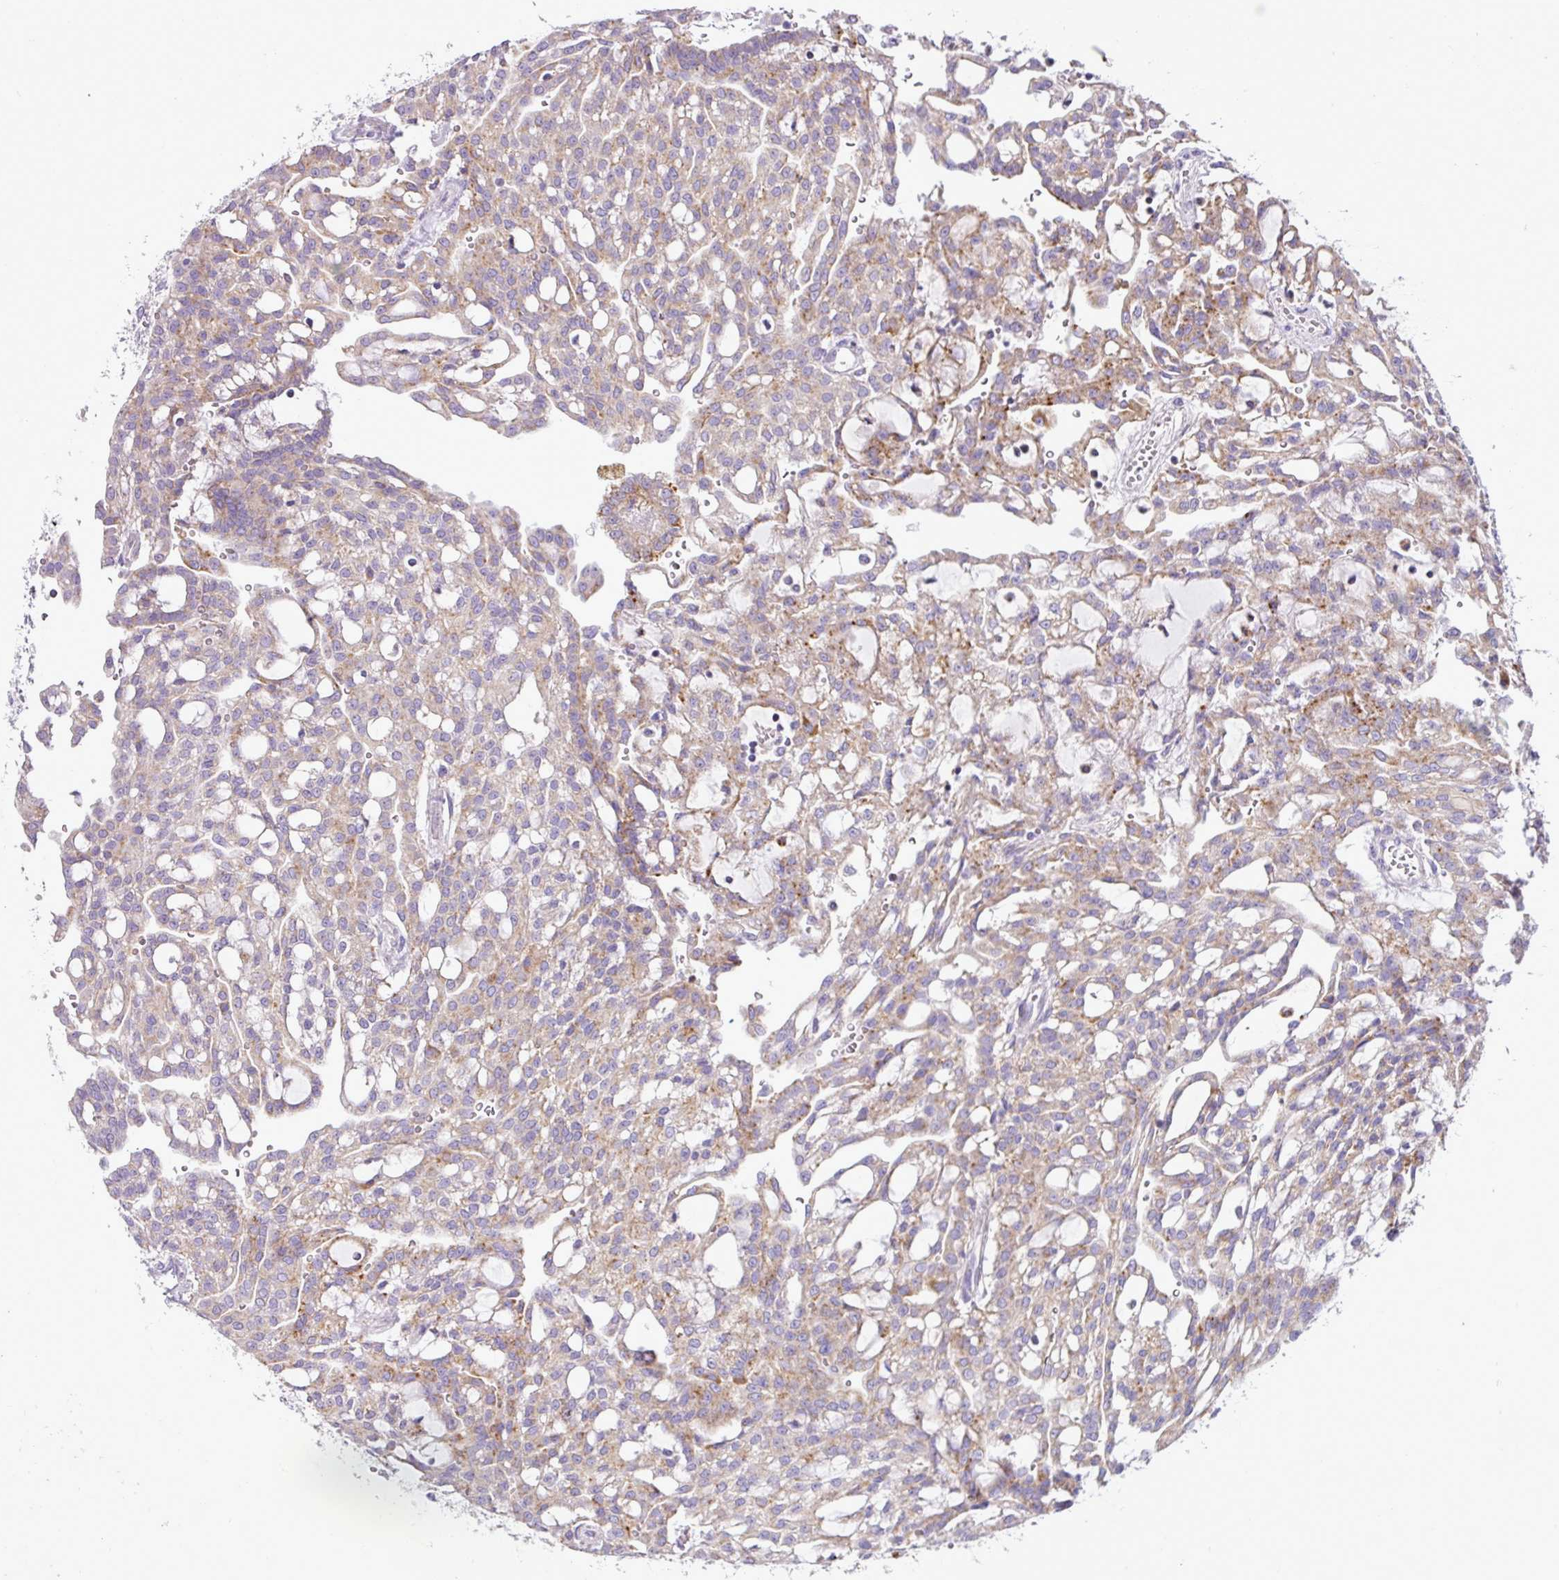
{"staining": {"intensity": "moderate", "quantity": "25%-75%", "location": "cytoplasmic/membranous"}, "tissue": "renal cancer", "cell_type": "Tumor cells", "image_type": "cancer", "snomed": [{"axis": "morphology", "description": "Adenocarcinoma, NOS"}, {"axis": "topography", "description": "Kidney"}], "caption": "This histopathology image shows immunohistochemistry staining of renal cancer (adenocarcinoma), with medium moderate cytoplasmic/membranous staining in approximately 25%-75% of tumor cells.", "gene": "PGAP4", "patient": {"sex": "male", "age": 63}}